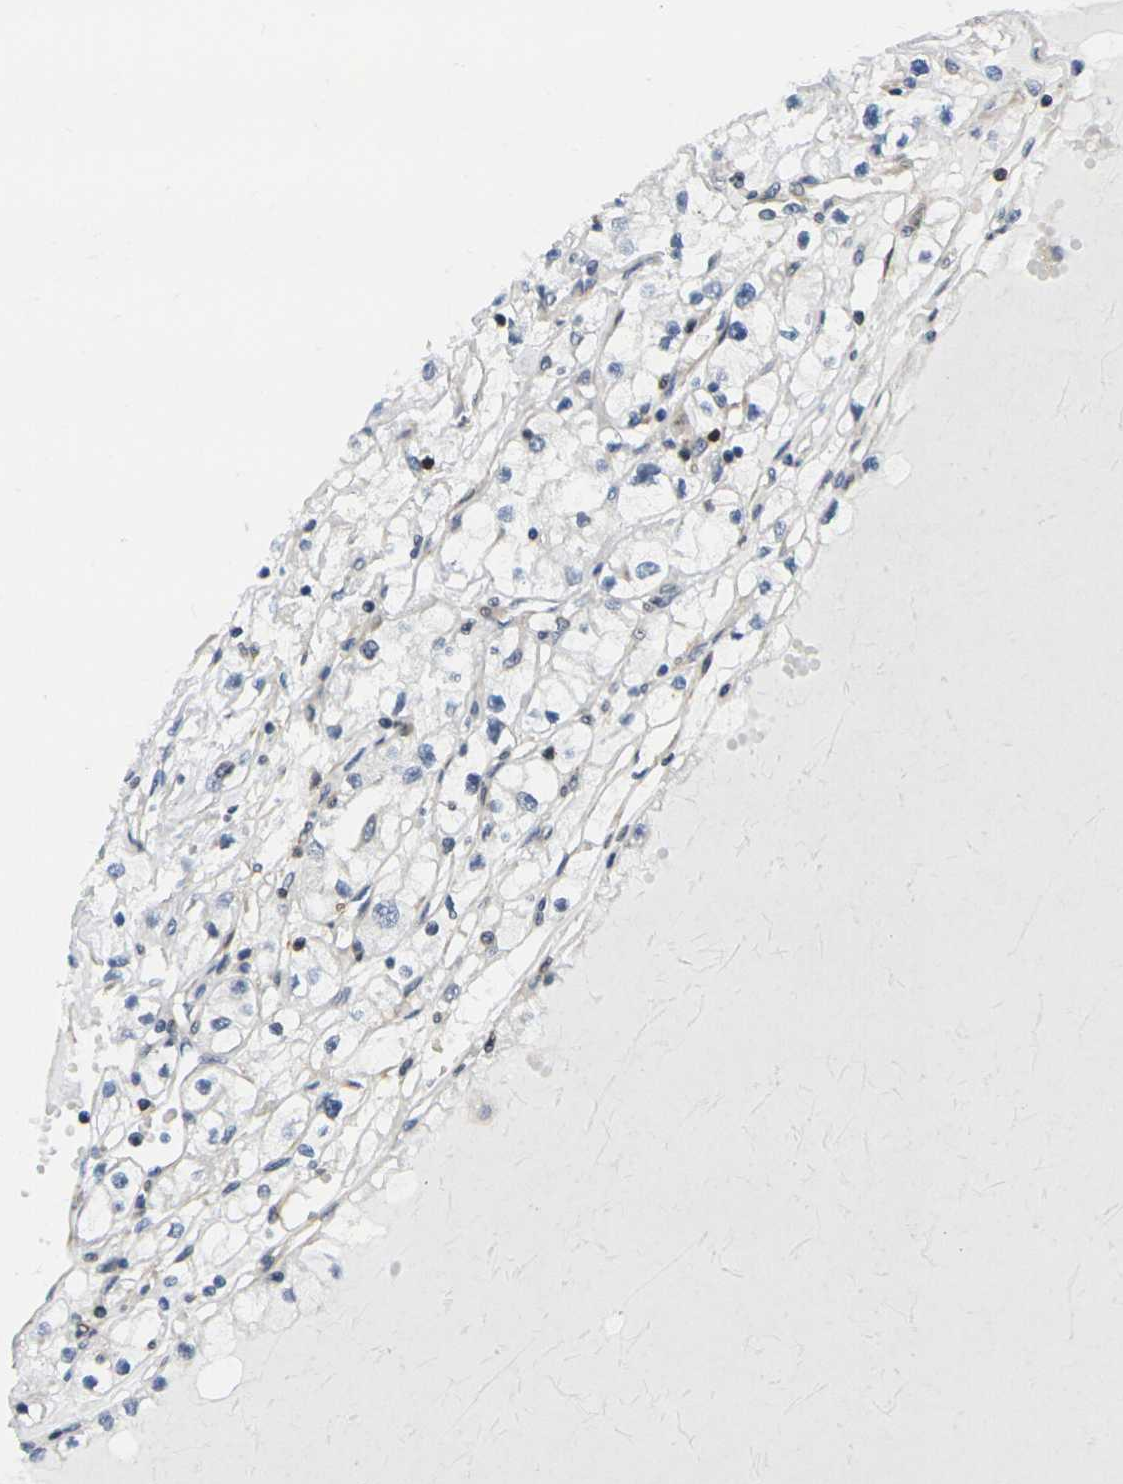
{"staining": {"intensity": "negative", "quantity": "none", "location": "none"}, "tissue": "renal cancer", "cell_type": "Tumor cells", "image_type": "cancer", "snomed": [{"axis": "morphology", "description": "Adenocarcinoma, NOS"}, {"axis": "topography", "description": "Kidney"}], "caption": "Tumor cells show no significant protein staining in renal adenocarcinoma.", "gene": "LASP1", "patient": {"sex": "male", "age": 56}}